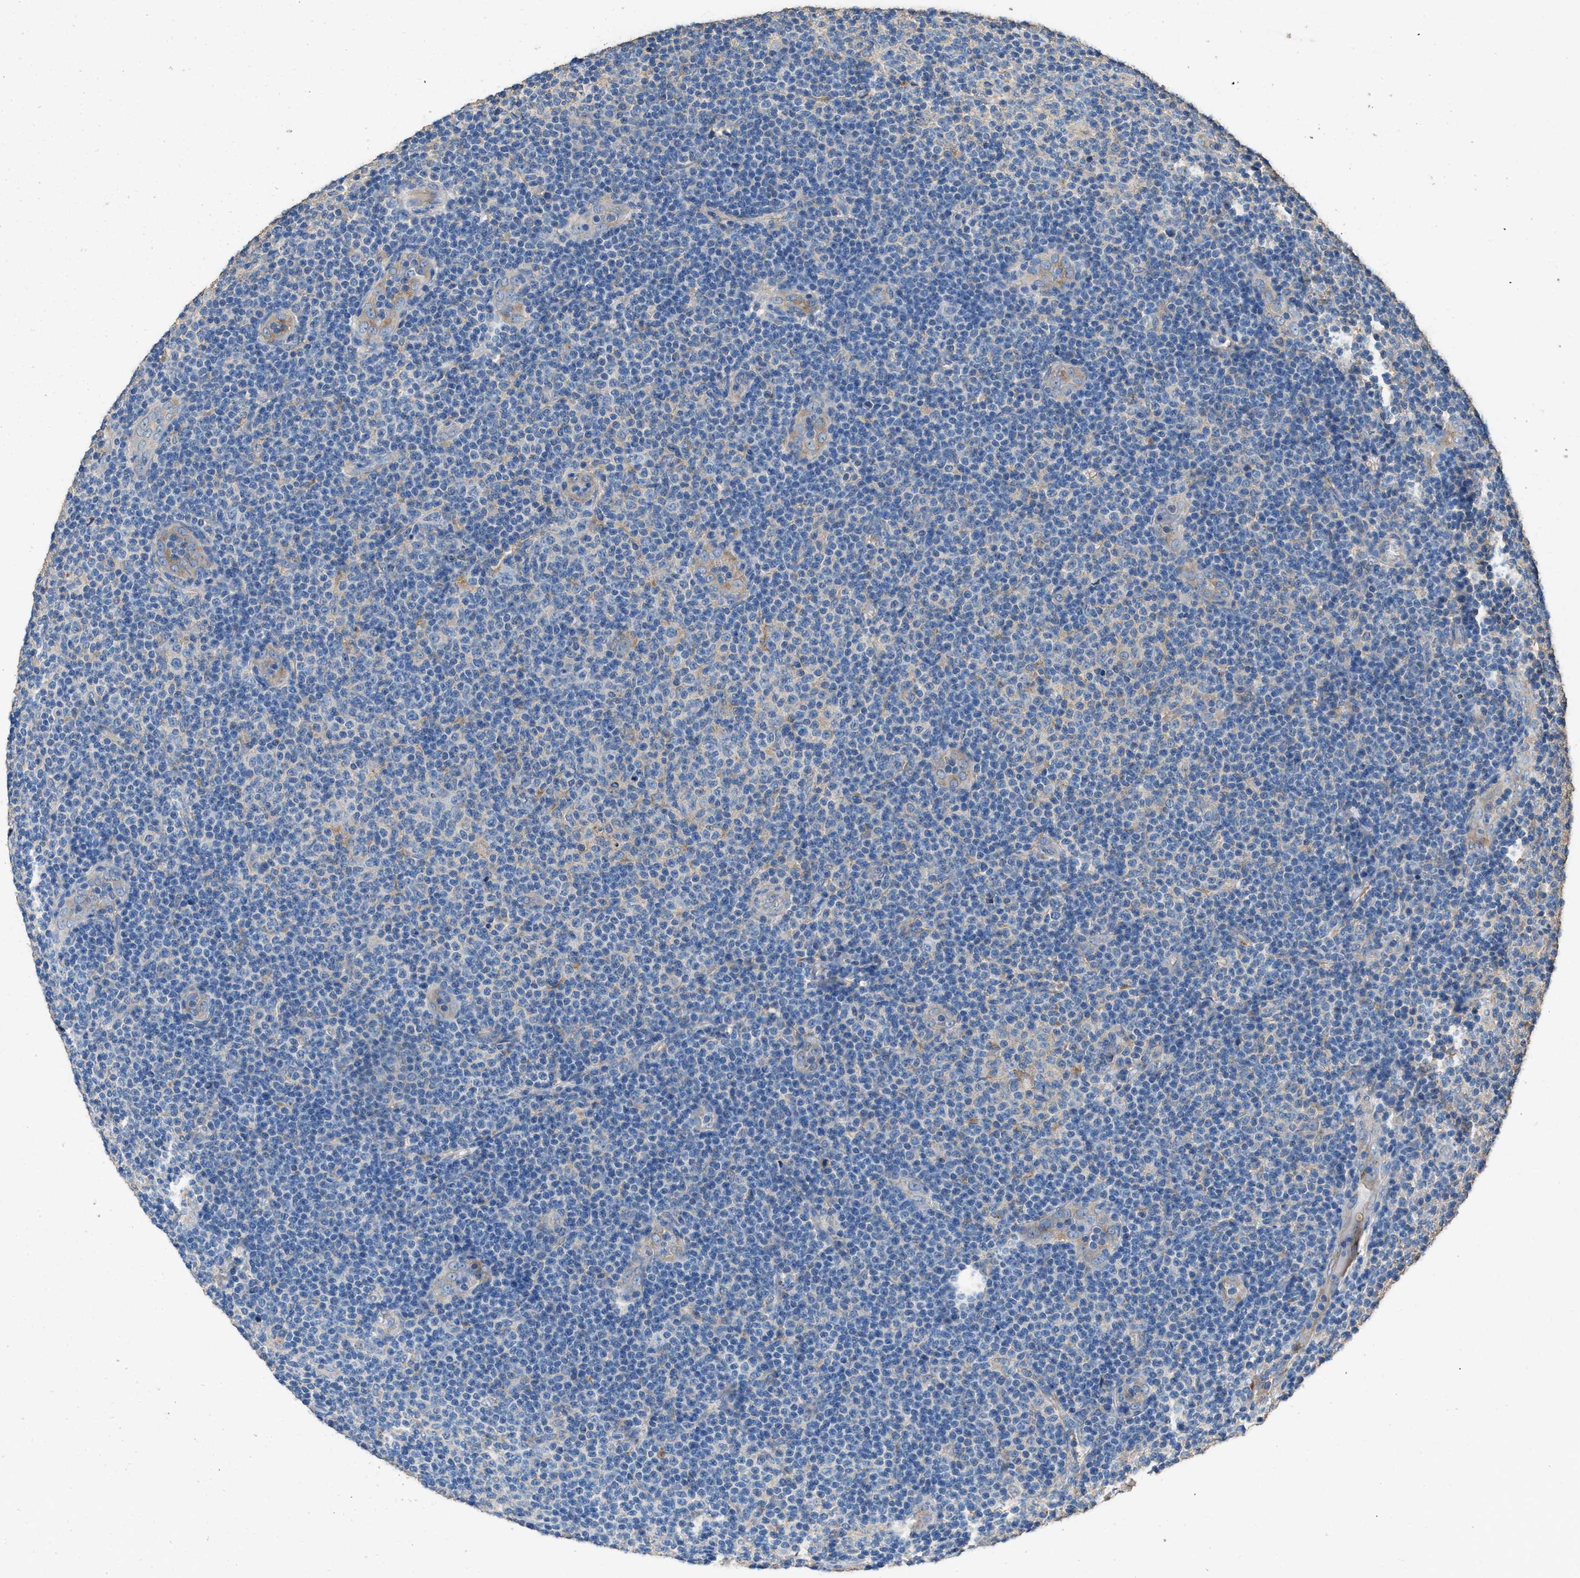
{"staining": {"intensity": "weak", "quantity": "<25%", "location": "cytoplasmic/membranous"}, "tissue": "lymphoma", "cell_type": "Tumor cells", "image_type": "cancer", "snomed": [{"axis": "morphology", "description": "Malignant lymphoma, non-Hodgkin's type, Low grade"}, {"axis": "topography", "description": "Lymph node"}], "caption": "The image demonstrates no staining of tumor cells in low-grade malignant lymphoma, non-Hodgkin's type.", "gene": "ITSN1", "patient": {"sex": "male", "age": 83}}